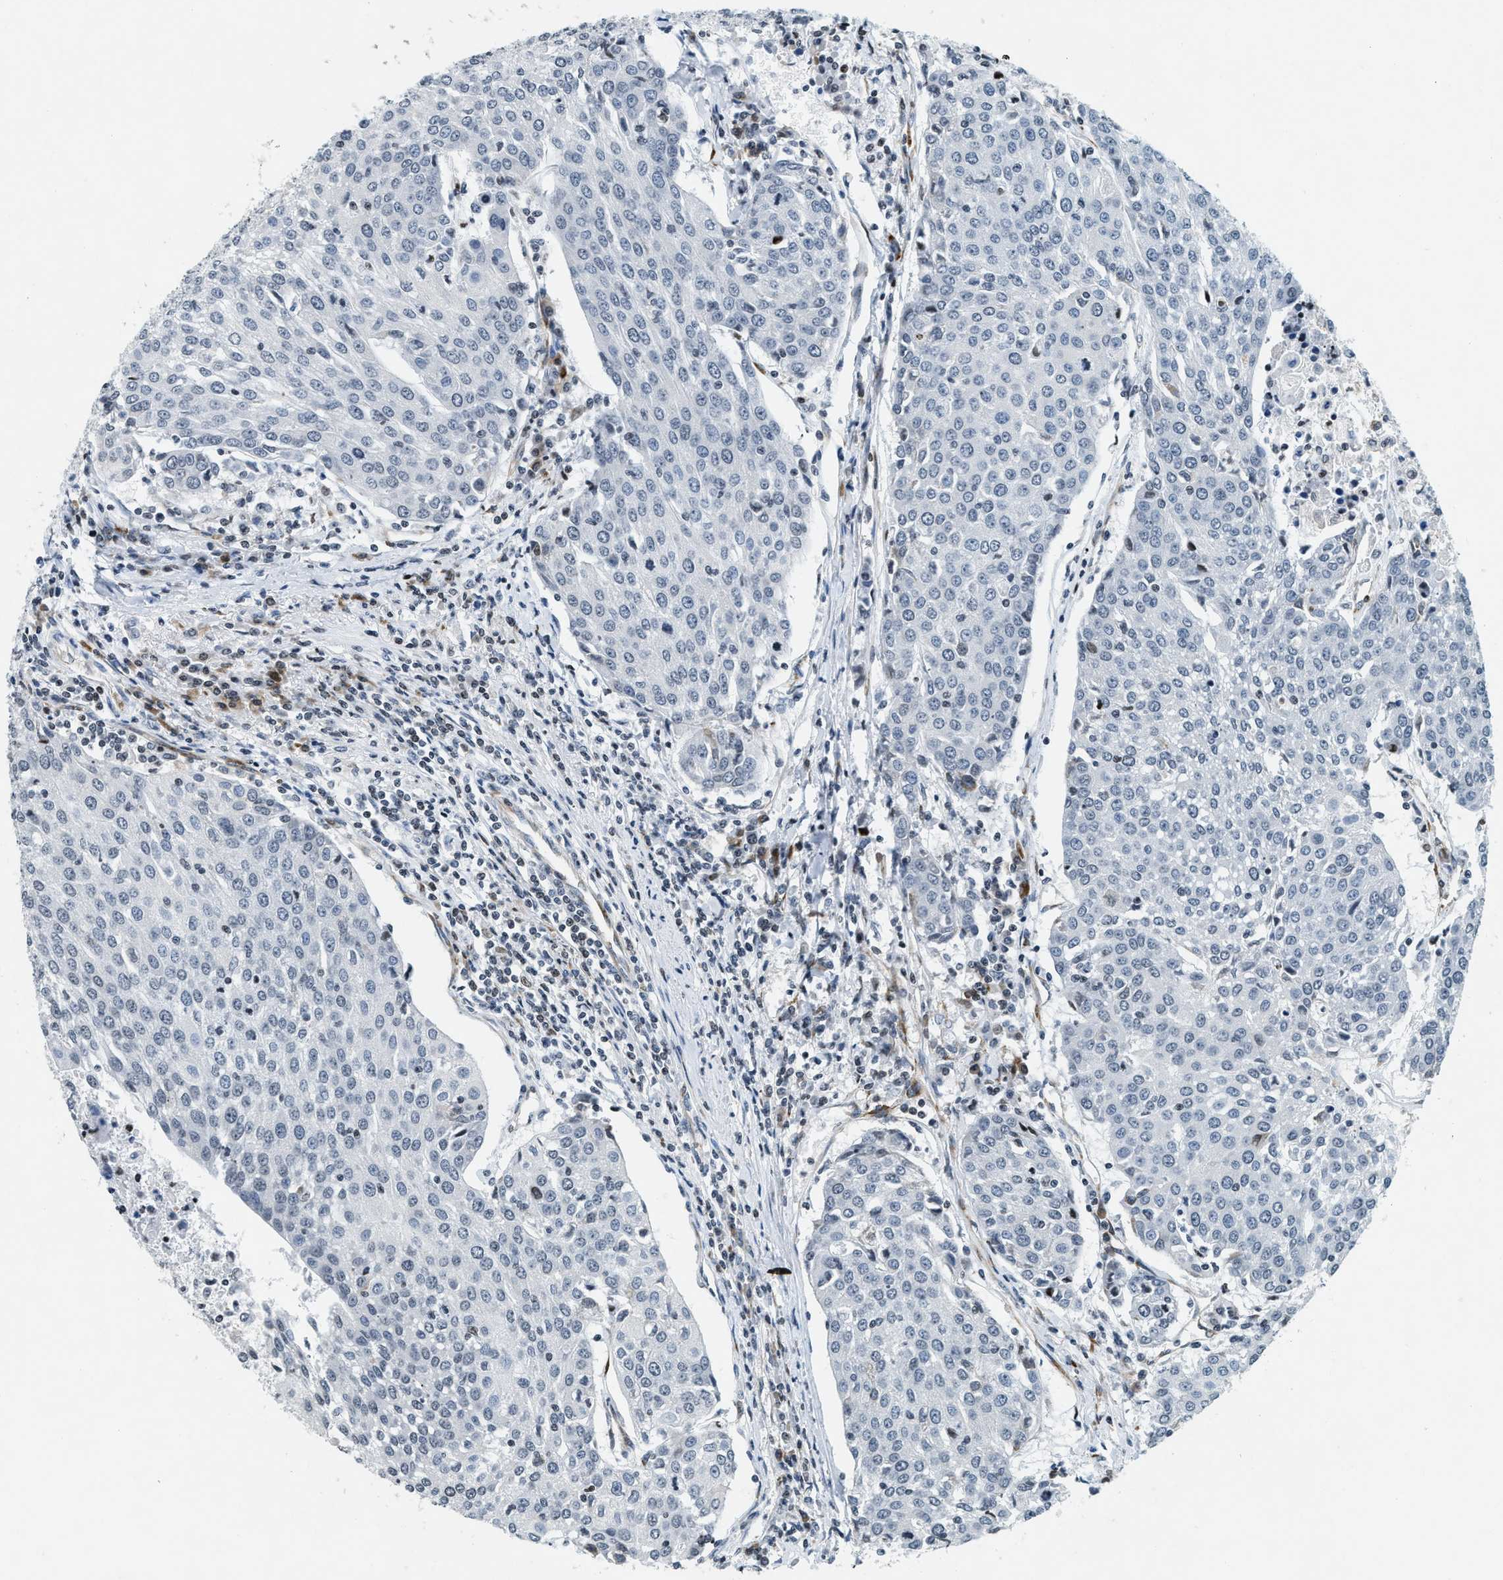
{"staining": {"intensity": "negative", "quantity": "none", "location": "none"}, "tissue": "urothelial cancer", "cell_type": "Tumor cells", "image_type": "cancer", "snomed": [{"axis": "morphology", "description": "Urothelial carcinoma, High grade"}, {"axis": "topography", "description": "Urinary bladder"}], "caption": "A micrograph of human high-grade urothelial carcinoma is negative for staining in tumor cells.", "gene": "UVRAG", "patient": {"sex": "female", "age": 85}}